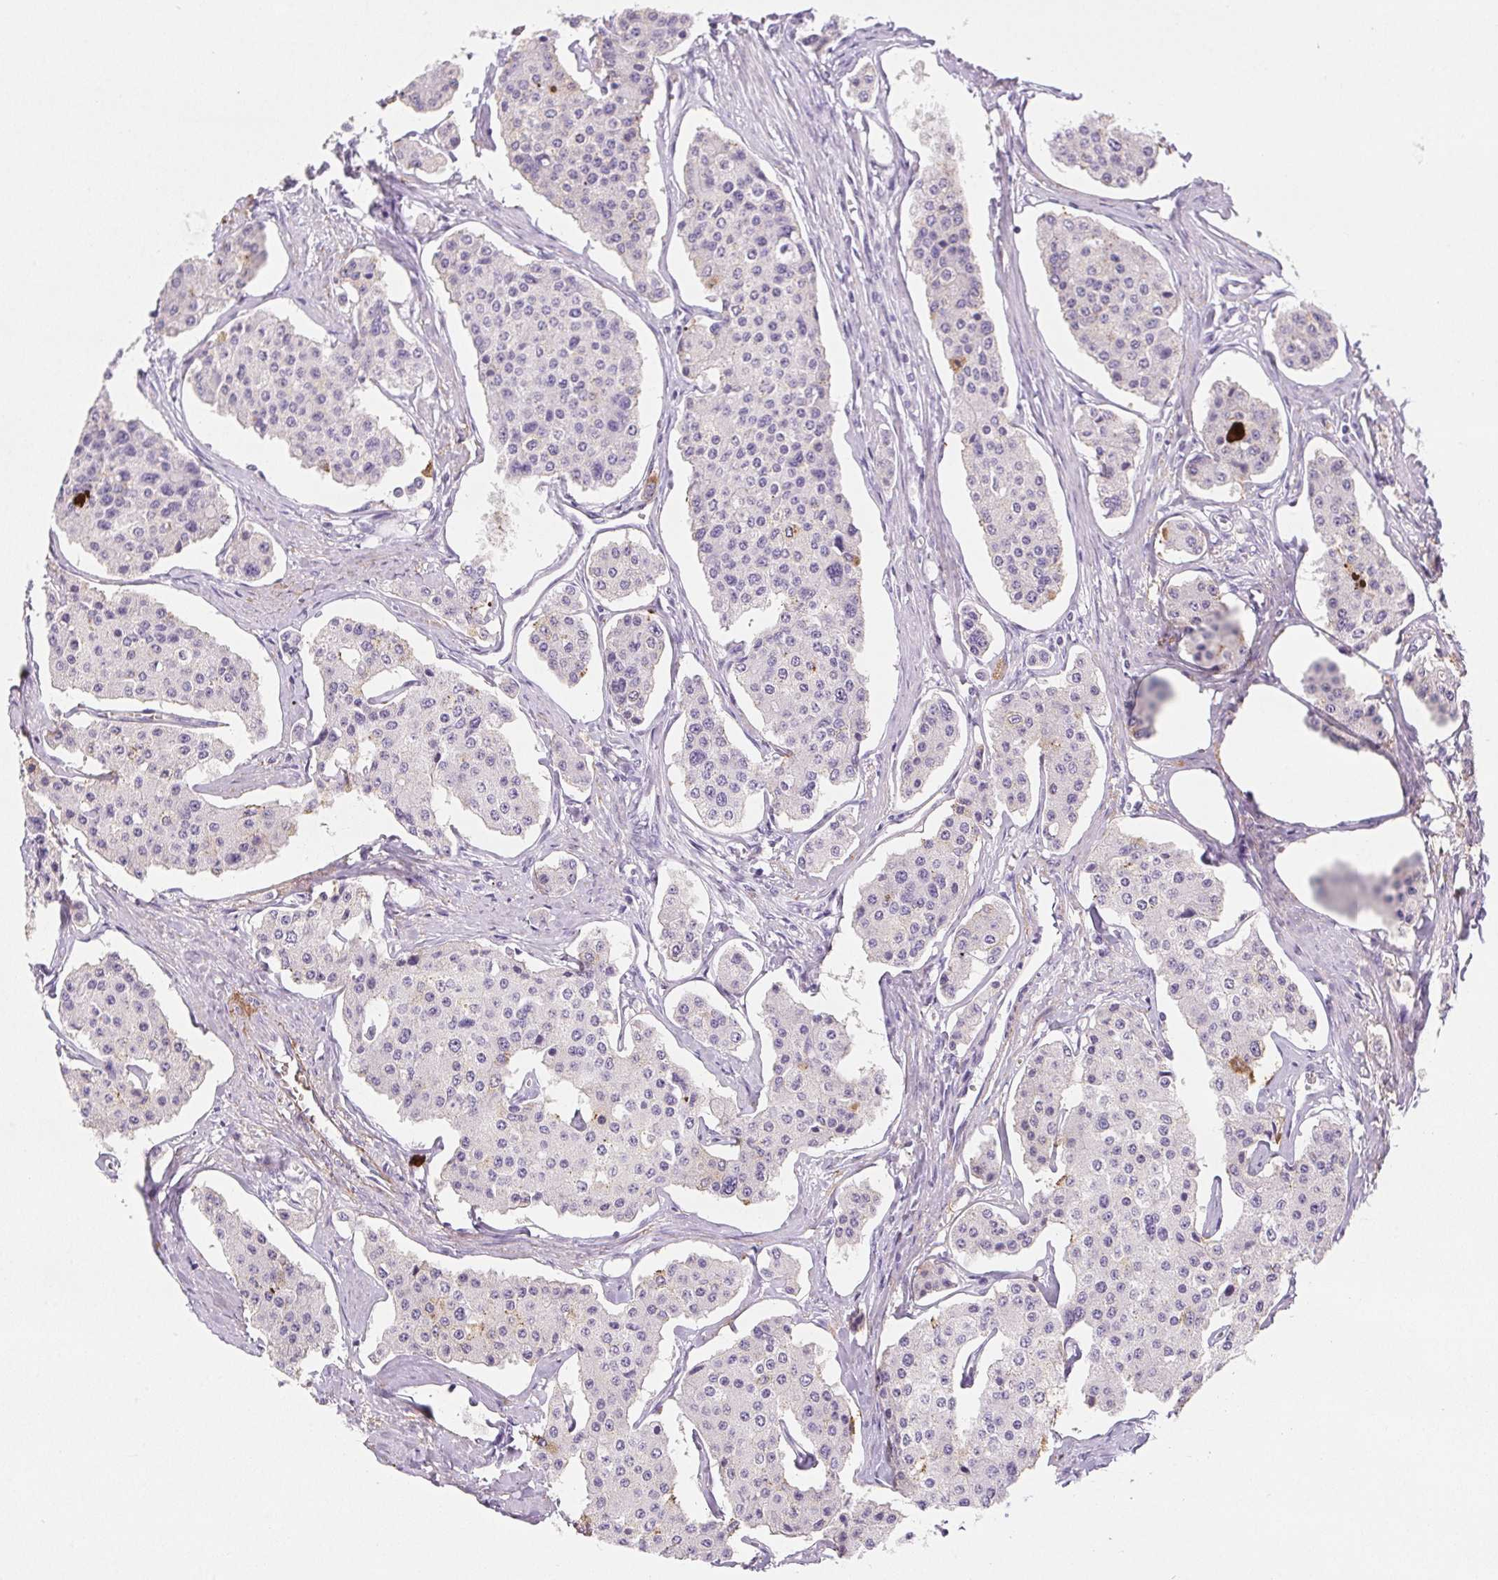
{"staining": {"intensity": "moderate", "quantity": "<25%", "location": "cytoplasmic/membranous"}, "tissue": "carcinoid", "cell_type": "Tumor cells", "image_type": "cancer", "snomed": [{"axis": "morphology", "description": "Carcinoid, malignant, NOS"}, {"axis": "topography", "description": "Small intestine"}], "caption": "Protein staining by immunohistochemistry demonstrates moderate cytoplasmic/membranous expression in about <25% of tumor cells in carcinoid.", "gene": "VTN", "patient": {"sex": "female", "age": 65}}